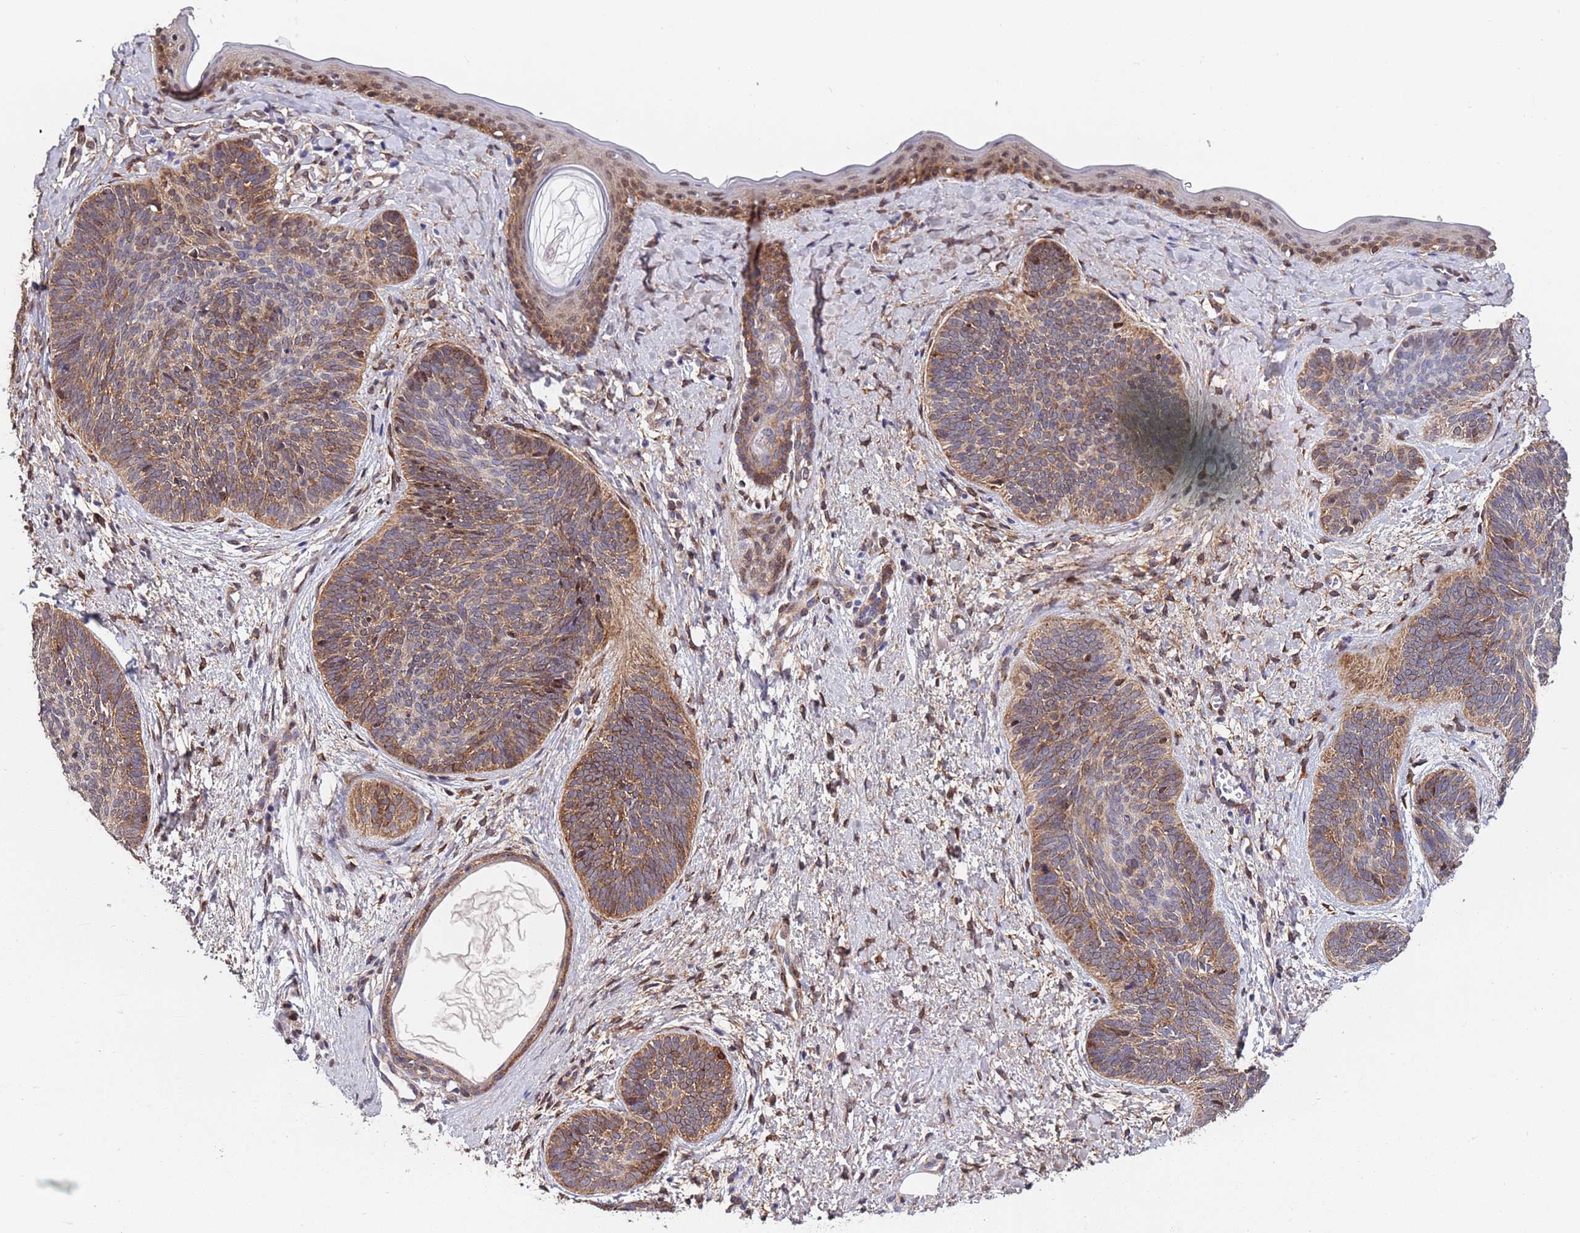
{"staining": {"intensity": "moderate", "quantity": ">75%", "location": "cytoplasmic/membranous"}, "tissue": "skin cancer", "cell_type": "Tumor cells", "image_type": "cancer", "snomed": [{"axis": "morphology", "description": "Basal cell carcinoma"}, {"axis": "topography", "description": "Skin"}], "caption": "Skin basal cell carcinoma stained with a brown dye reveals moderate cytoplasmic/membranous positive expression in approximately >75% of tumor cells.", "gene": "TRIP6", "patient": {"sex": "female", "age": 81}}